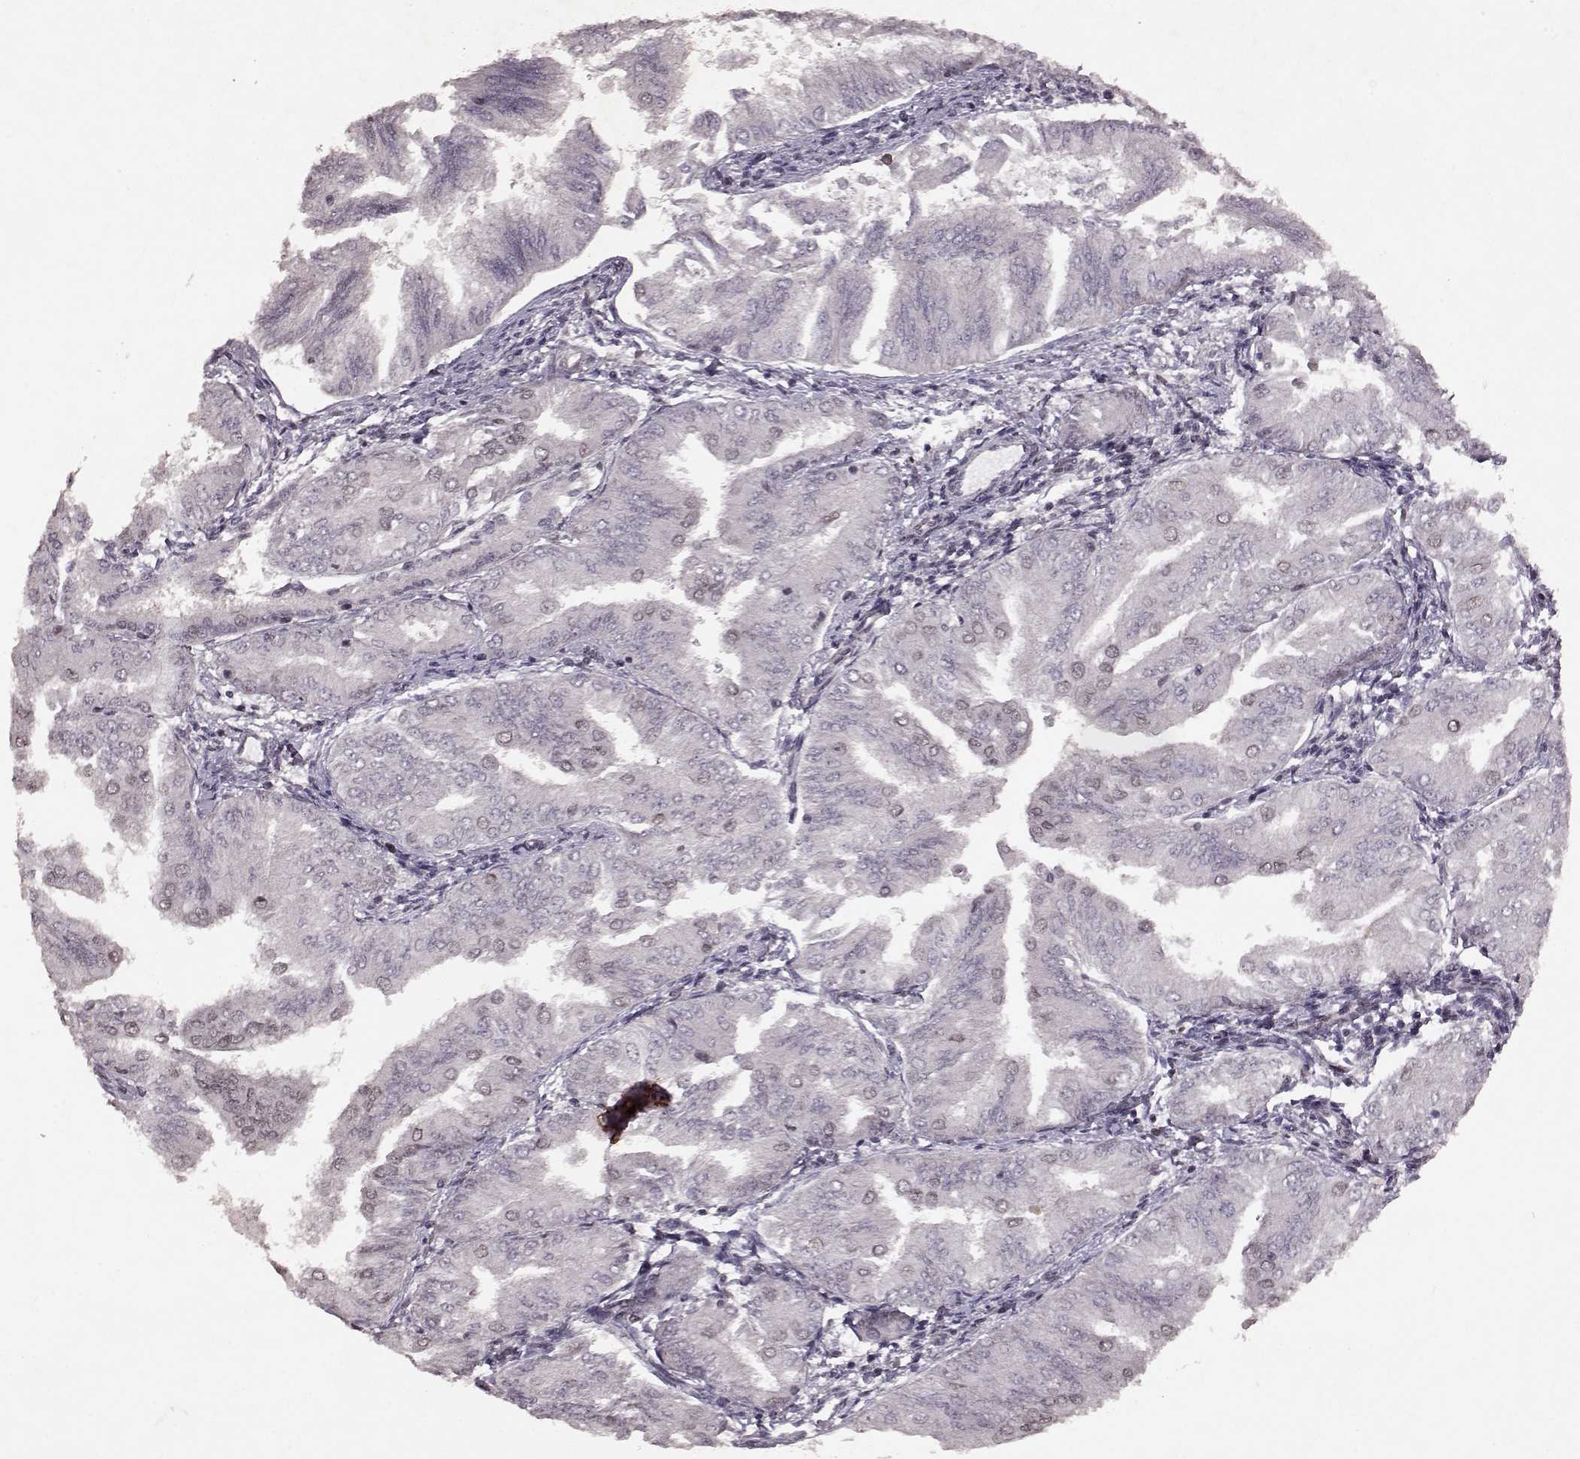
{"staining": {"intensity": "weak", "quantity": "<25%", "location": "nuclear"}, "tissue": "endometrial cancer", "cell_type": "Tumor cells", "image_type": "cancer", "snomed": [{"axis": "morphology", "description": "Adenocarcinoma, NOS"}, {"axis": "topography", "description": "Endometrium"}], "caption": "This is an immunohistochemistry histopathology image of human endometrial cancer (adenocarcinoma). There is no staining in tumor cells.", "gene": "RRAGD", "patient": {"sex": "female", "age": 53}}